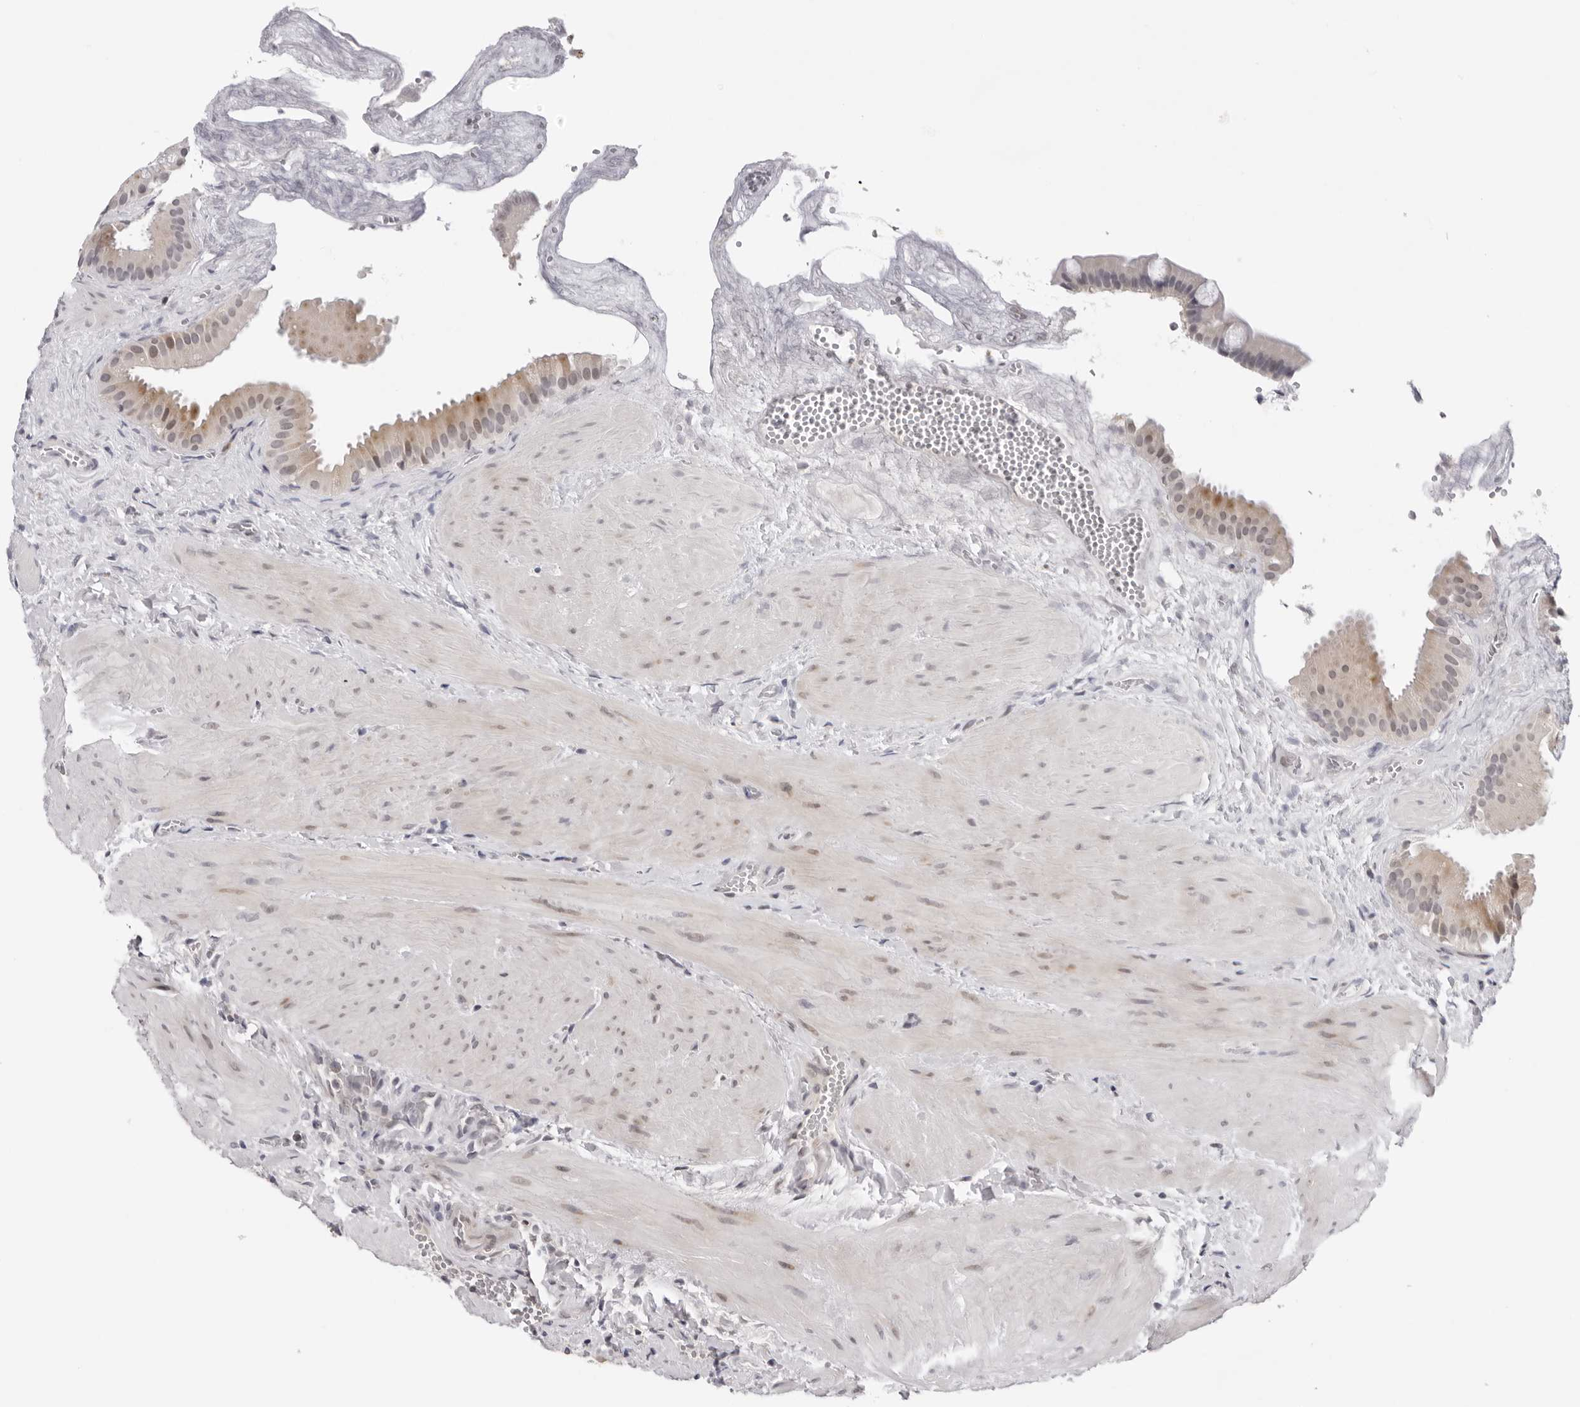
{"staining": {"intensity": "moderate", "quantity": "<25%", "location": "cytoplasmic/membranous,nuclear"}, "tissue": "gallbladder", "cell_type": "Glandular cells", "image_type": "normal", "snomed": [{"axis": "morphology", "description": "Normal tissue, NOS"}, {"axis": "topography", "description": "Gallbladder"}], "caption": "The micrograph shows immunohistochemical staining of unremarkable gallbladder. There is moderate cytoplasmic/membranous,nuclear expression is present in about <25% of glandular cells.", "gene": "PRUNE1", "patient": {"sex": "male", "age": 55}}